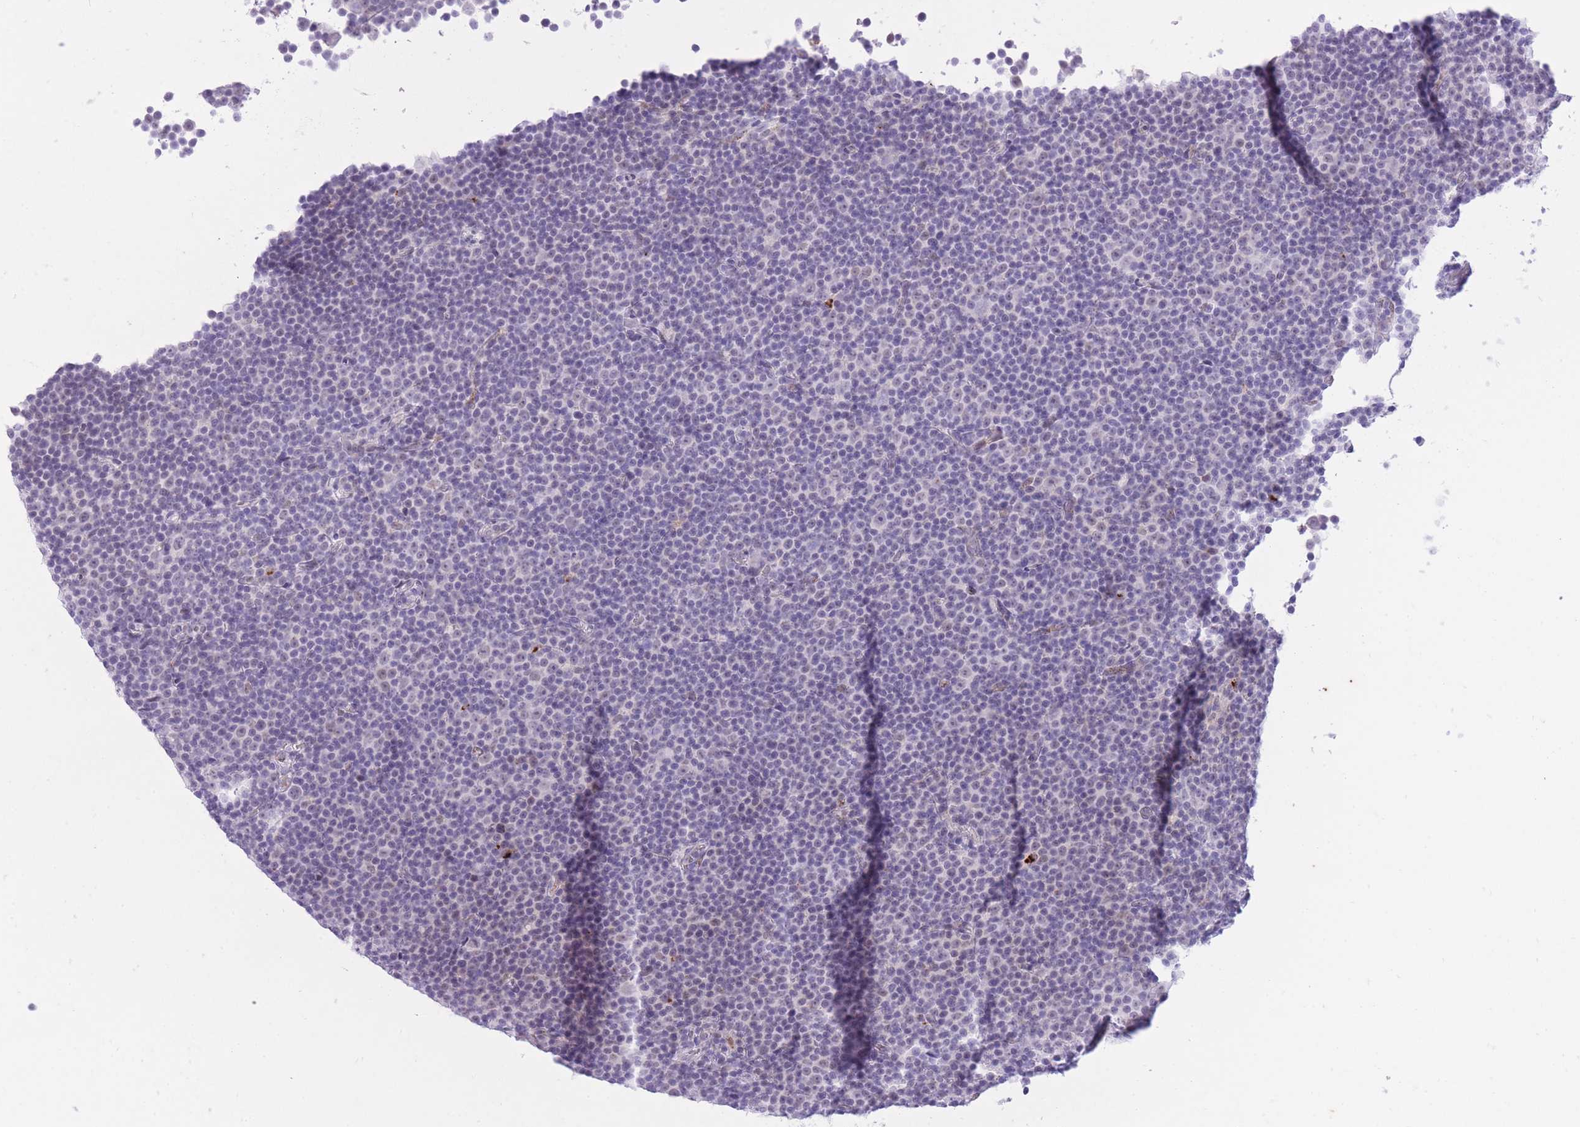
{"staining": {"intensity": "negative", "quantity": "none", "location": "none"}, "tissue": "lymphoma", "cell_type": "Tumor cells", "image_type": "cancer", "snomed": [{"axis": "morphology", "description": "Malignant lymphoma, non-Hodgkin's type, Low grade"}, {"axis": "topography", "description": "Lymph node"}], "caption": "Tumor cells are negative for brown protein staining in lymphoma.", "gene": "MEIS3", "patient": {"sex": "female", "age": 67}}